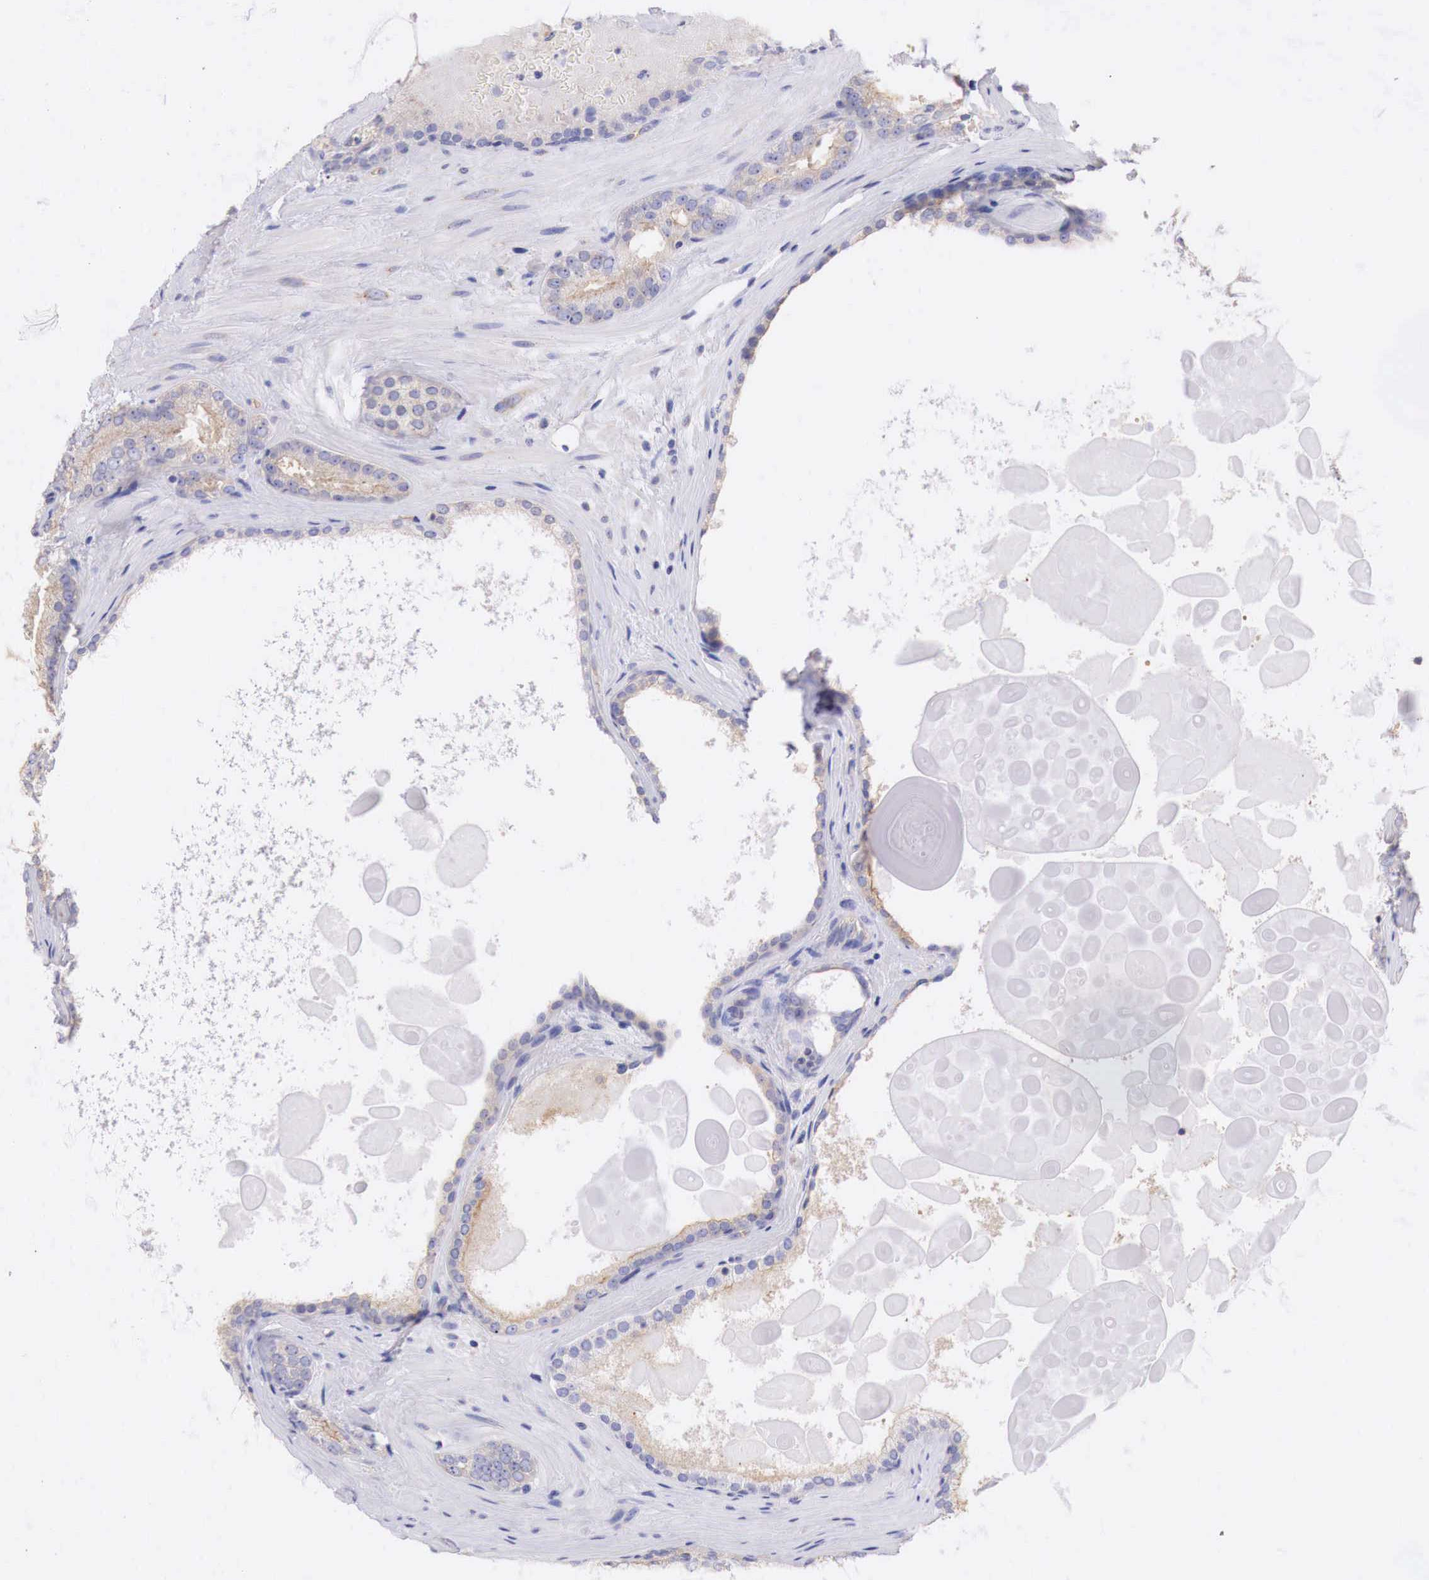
{"staining": {"intensity": "weak", "quantity": "25%-75%", "location": "cytoplasmic/membranous"}, "tissue": "prostate cancer", "cell_type": "Tumor cells", "image_type": "cancer", "snomed": [{"axis": "morphology", "description": "Adenocarcinoma, Medium grade"}, {"axis": "topography", "description": "Prostate"}], "caption": "The histopathology image demonstrates immunohistochemical staining of prostate cancer (adenocarcinoma (medium-grade)). There is weak cytoplasmic/membranous staining is present in about 25%-75% of tumor cells.", "gene": "RDX", "patient": {"sex": "male", "age": 60}}